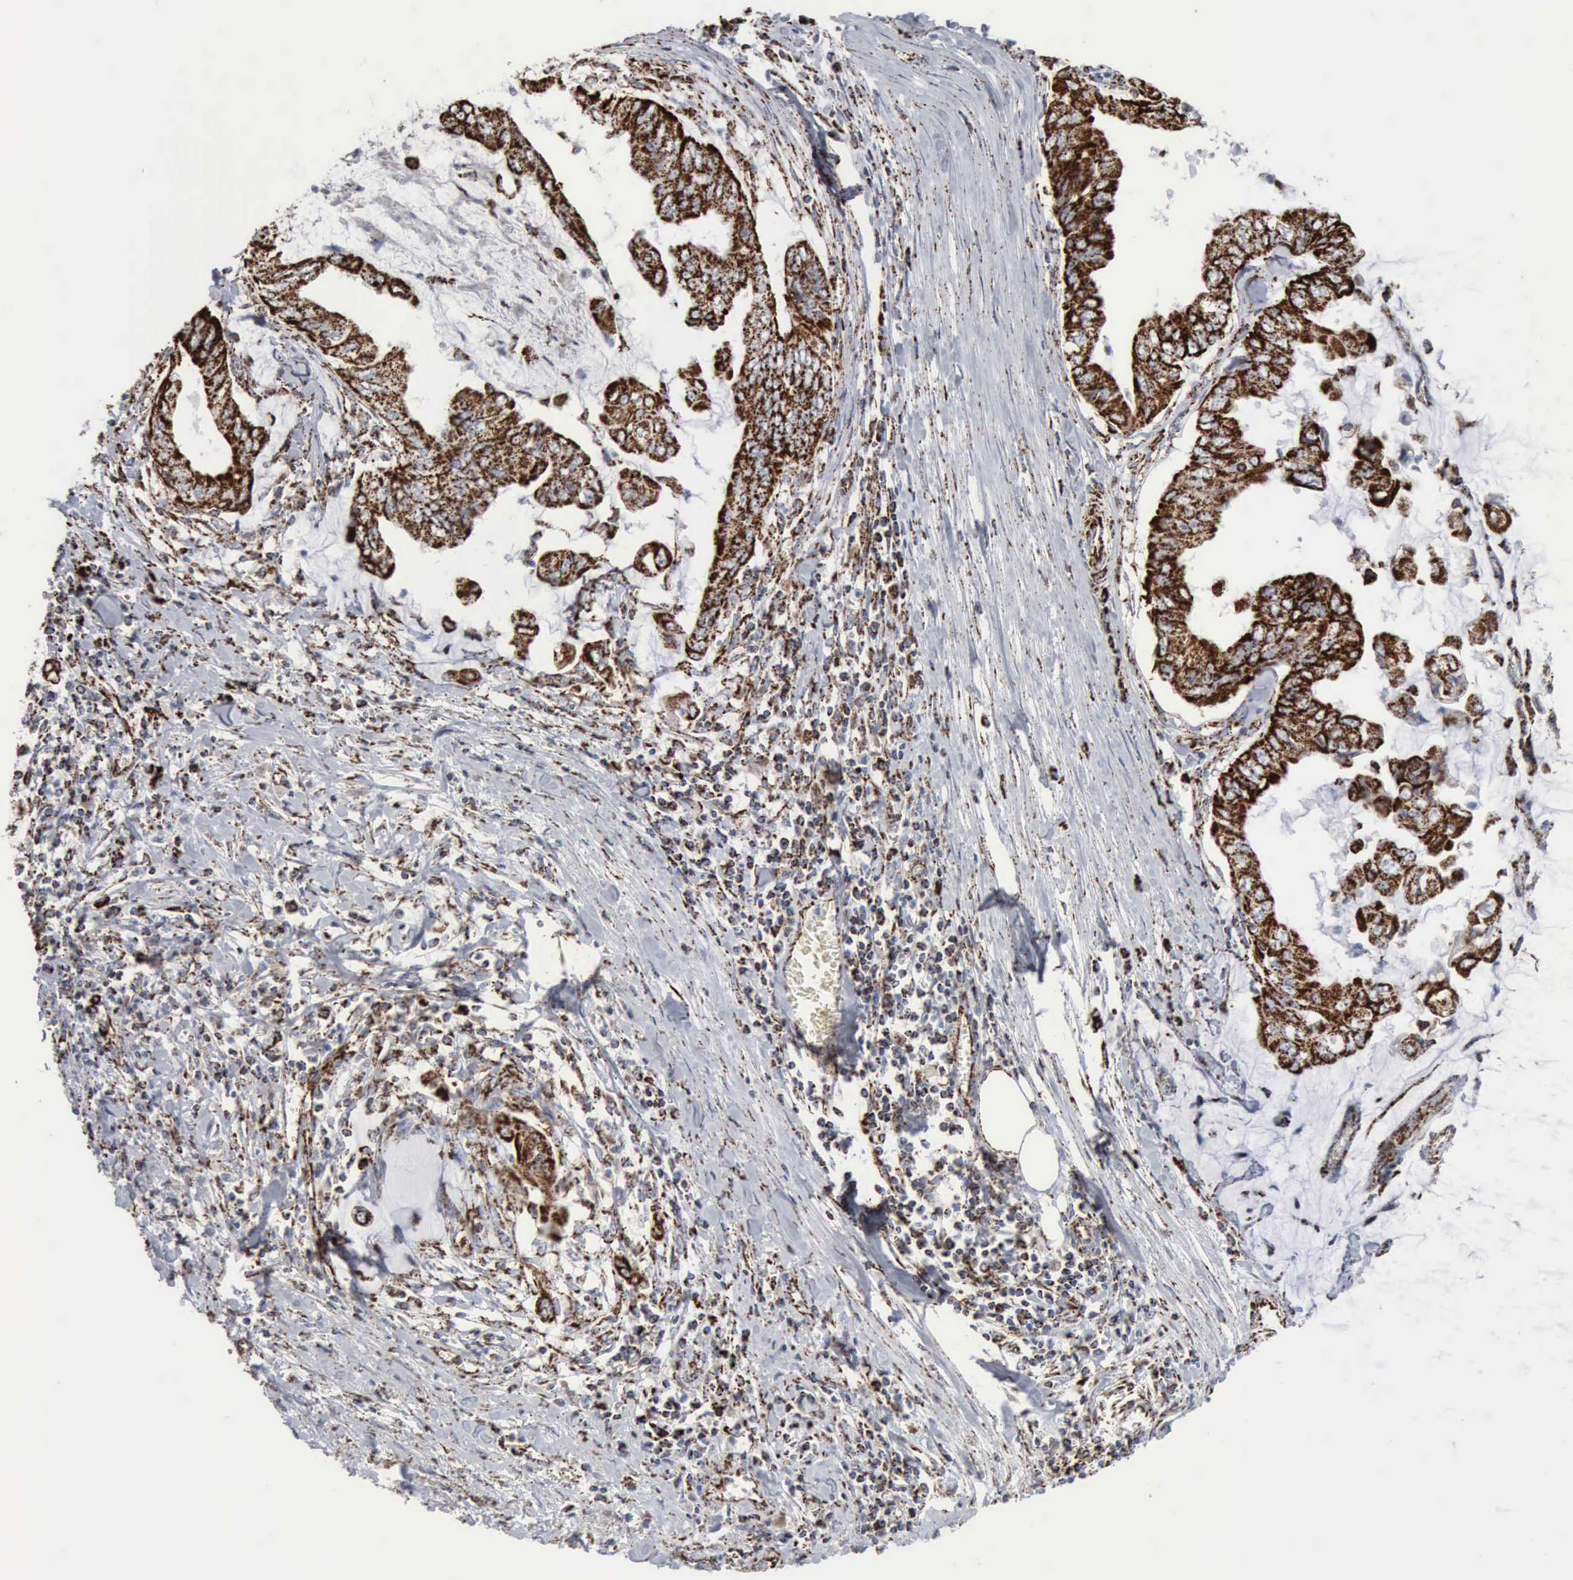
{"staining": {"intensity": "strong", "quantity": ">75%", "location": "cytoplasmic/membranous"}, "tissue": "stomach cancer", "cell_type": "Tumor cells", "image_type": "cancer", "snomed": [{"axis": "morphology", "description": "Adenocarcinoma, NOS"}, {"axis": "topography", "description": "Stomach, upper"}], "caption": "Immunohistochemistry photomicrograph of stomach adenocarcinoma stained for a protein (brown), which displays high levels of strong cytoplasmic/membranous positivity in about >75% of tumor cells.", "gene": "ACO2", "patient": {"sex": "male", "age": 80}}